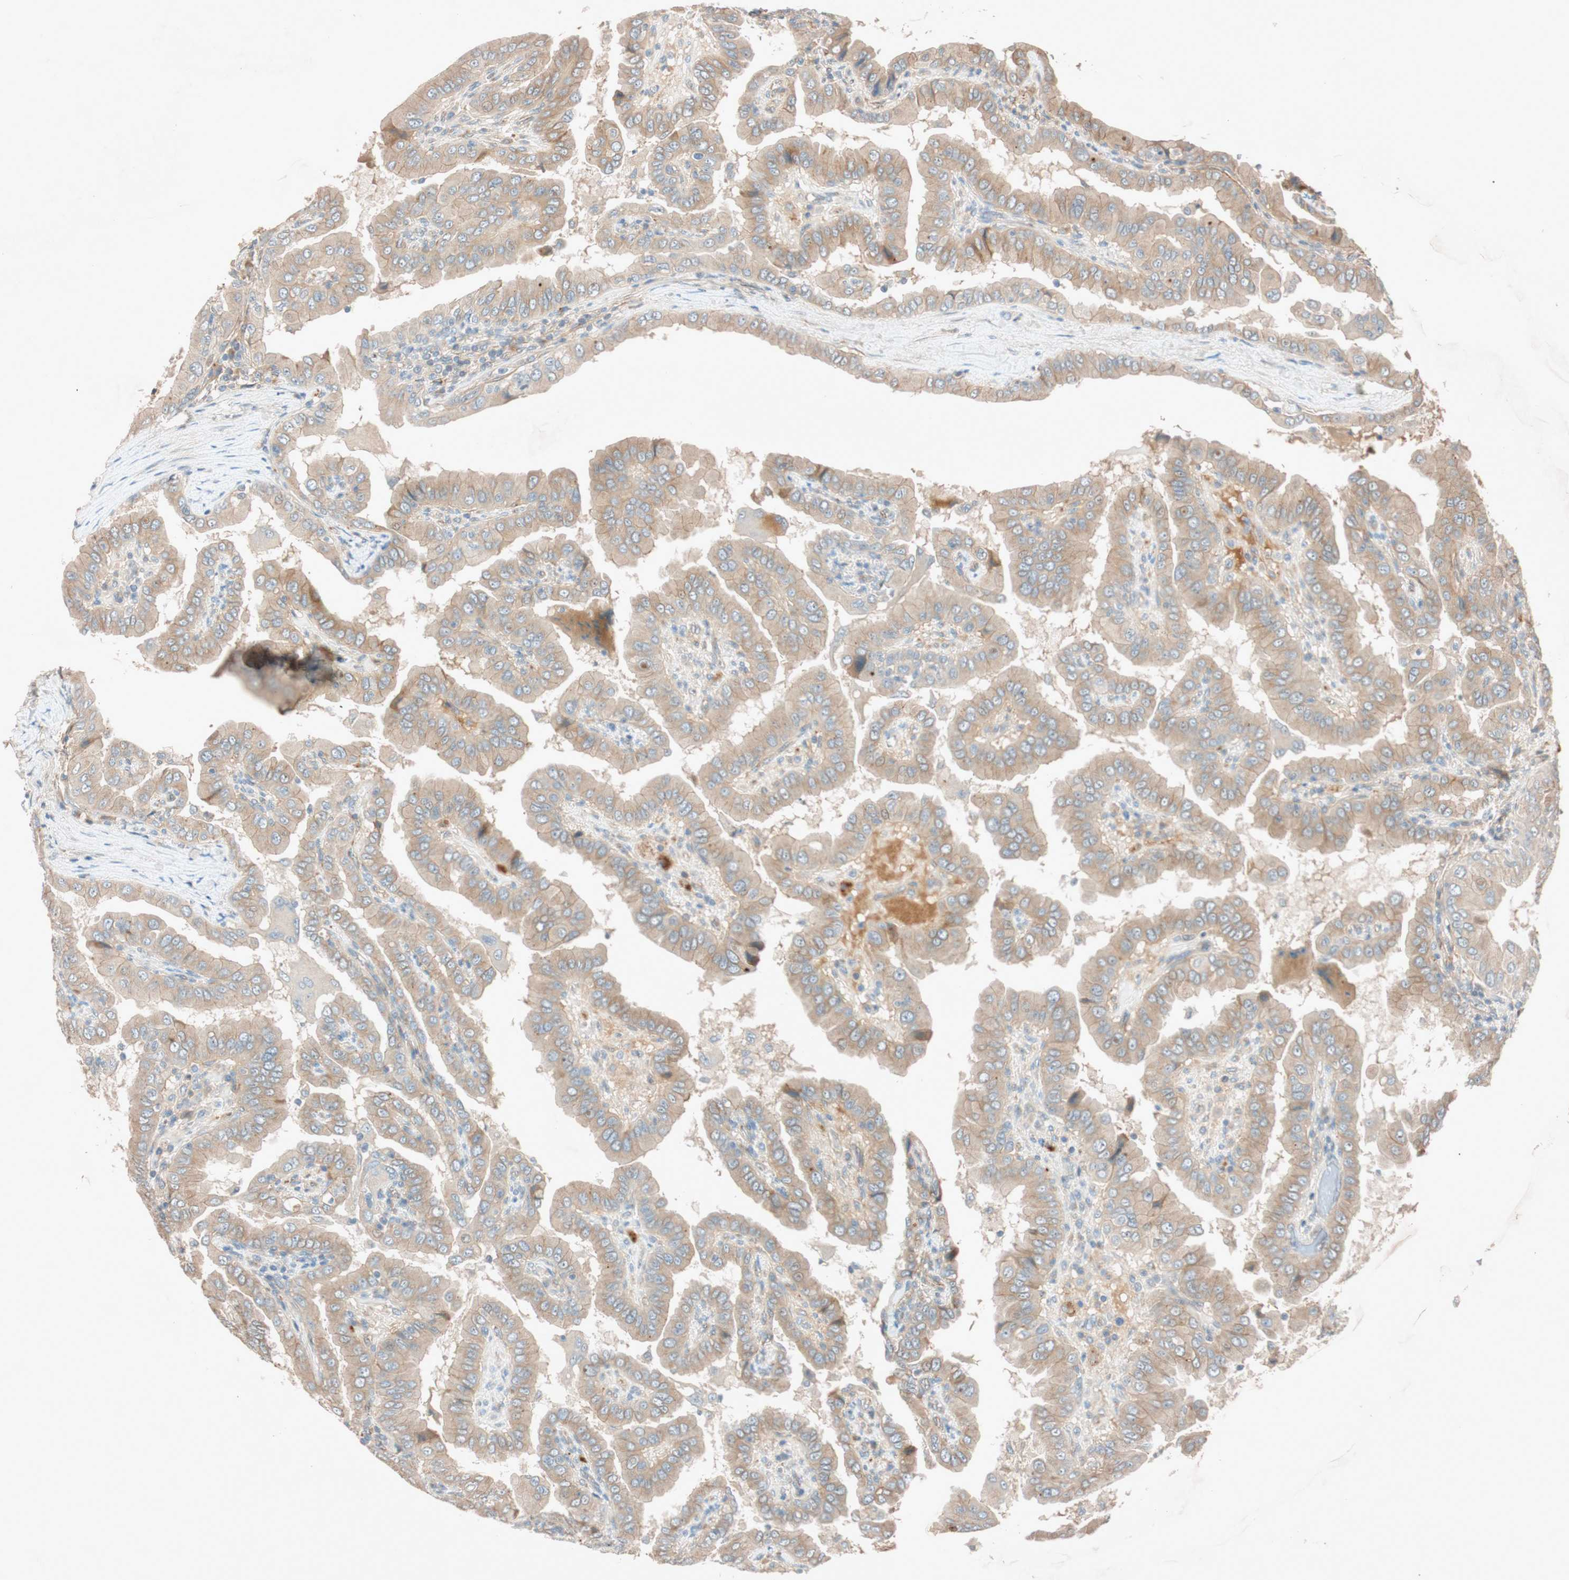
{"staining": {"intensity": "weak", "quantity": ">75%", "location": "cytoplasmic/membranous"}, "tissue": "thyroid cancer", "cell_type": "Tumor cells", "image_type": "cancer", "snomed": [{"axis": "morphology", "description": "Papillary adenocarcinoma, NOS"}, {"axis": "topography", "description": "Thyroid gland"}], "caption": "This image exhibits IHC staining of human thyroid cancer, with low weak cytoplasmic/membranous expression in approximately >75% of tumor cells.", "gene": "EPHA6", "patient": {"sex": "male", "age": 33}}